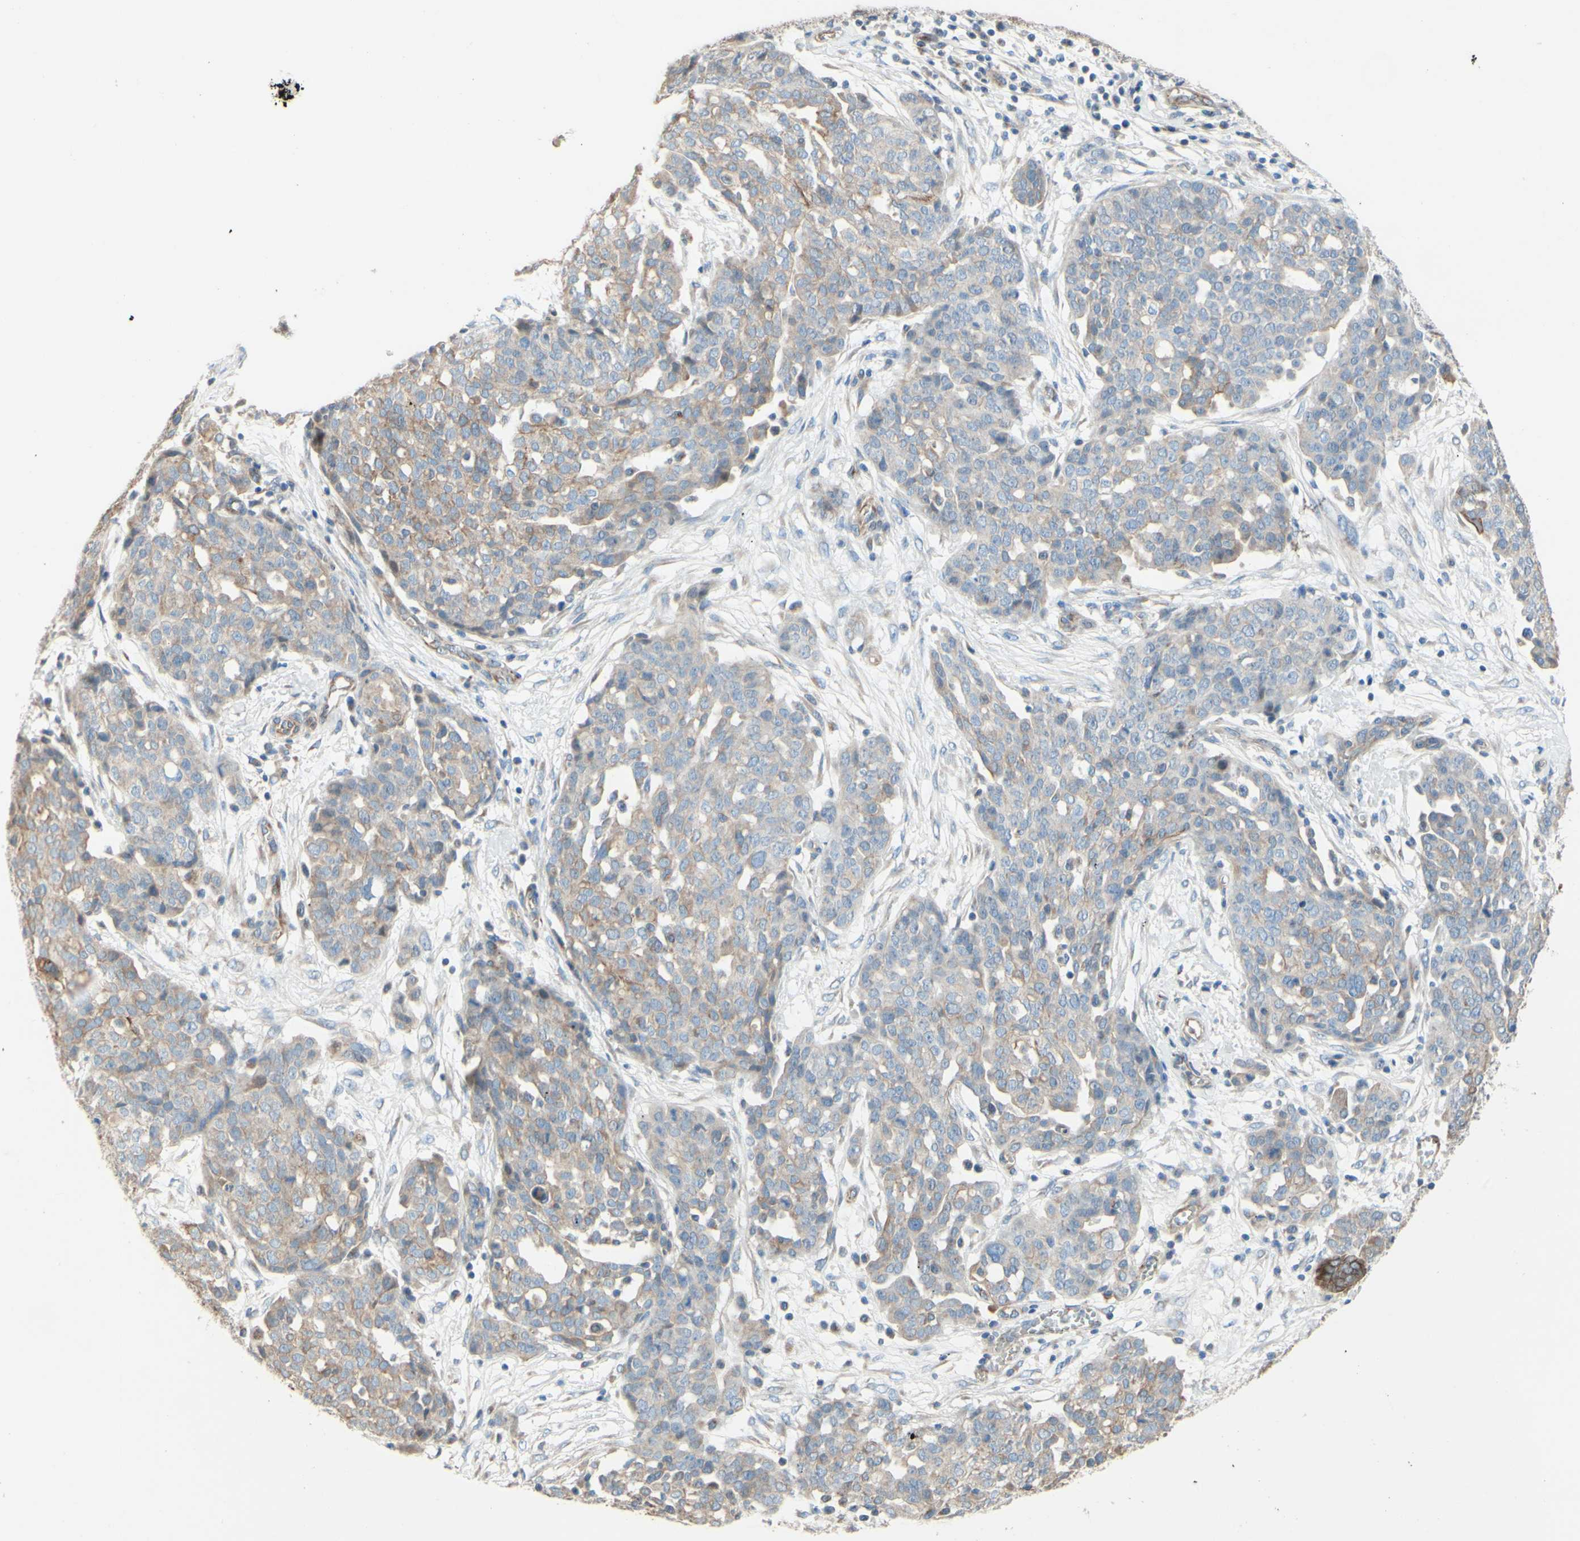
{"staining": {"intensity": "weak", "quantity": ">75%", "location": "cytoplasmic/membranous"}, "tissue": "ovarian cancer", "cell_type": "Tumor cells", "image_type": "cancer", "snomed": [{"axis": "morphology", "description": "Cystadenocarcinoma, serous, NOS"}, {"axis": "topography", "description": "Soft tissue"}, {"axis": "topography", "description": "Ovary"}], "caption": "The histopathology image reveals a brown stain indicating the presence of a protein in the cytoplasmic/membranous of tumor cells in ovarian cancer (serous cystadenocarcinoma).", "gene": "ENDOD1", "patient": {"sex": "female", "age": 57}}